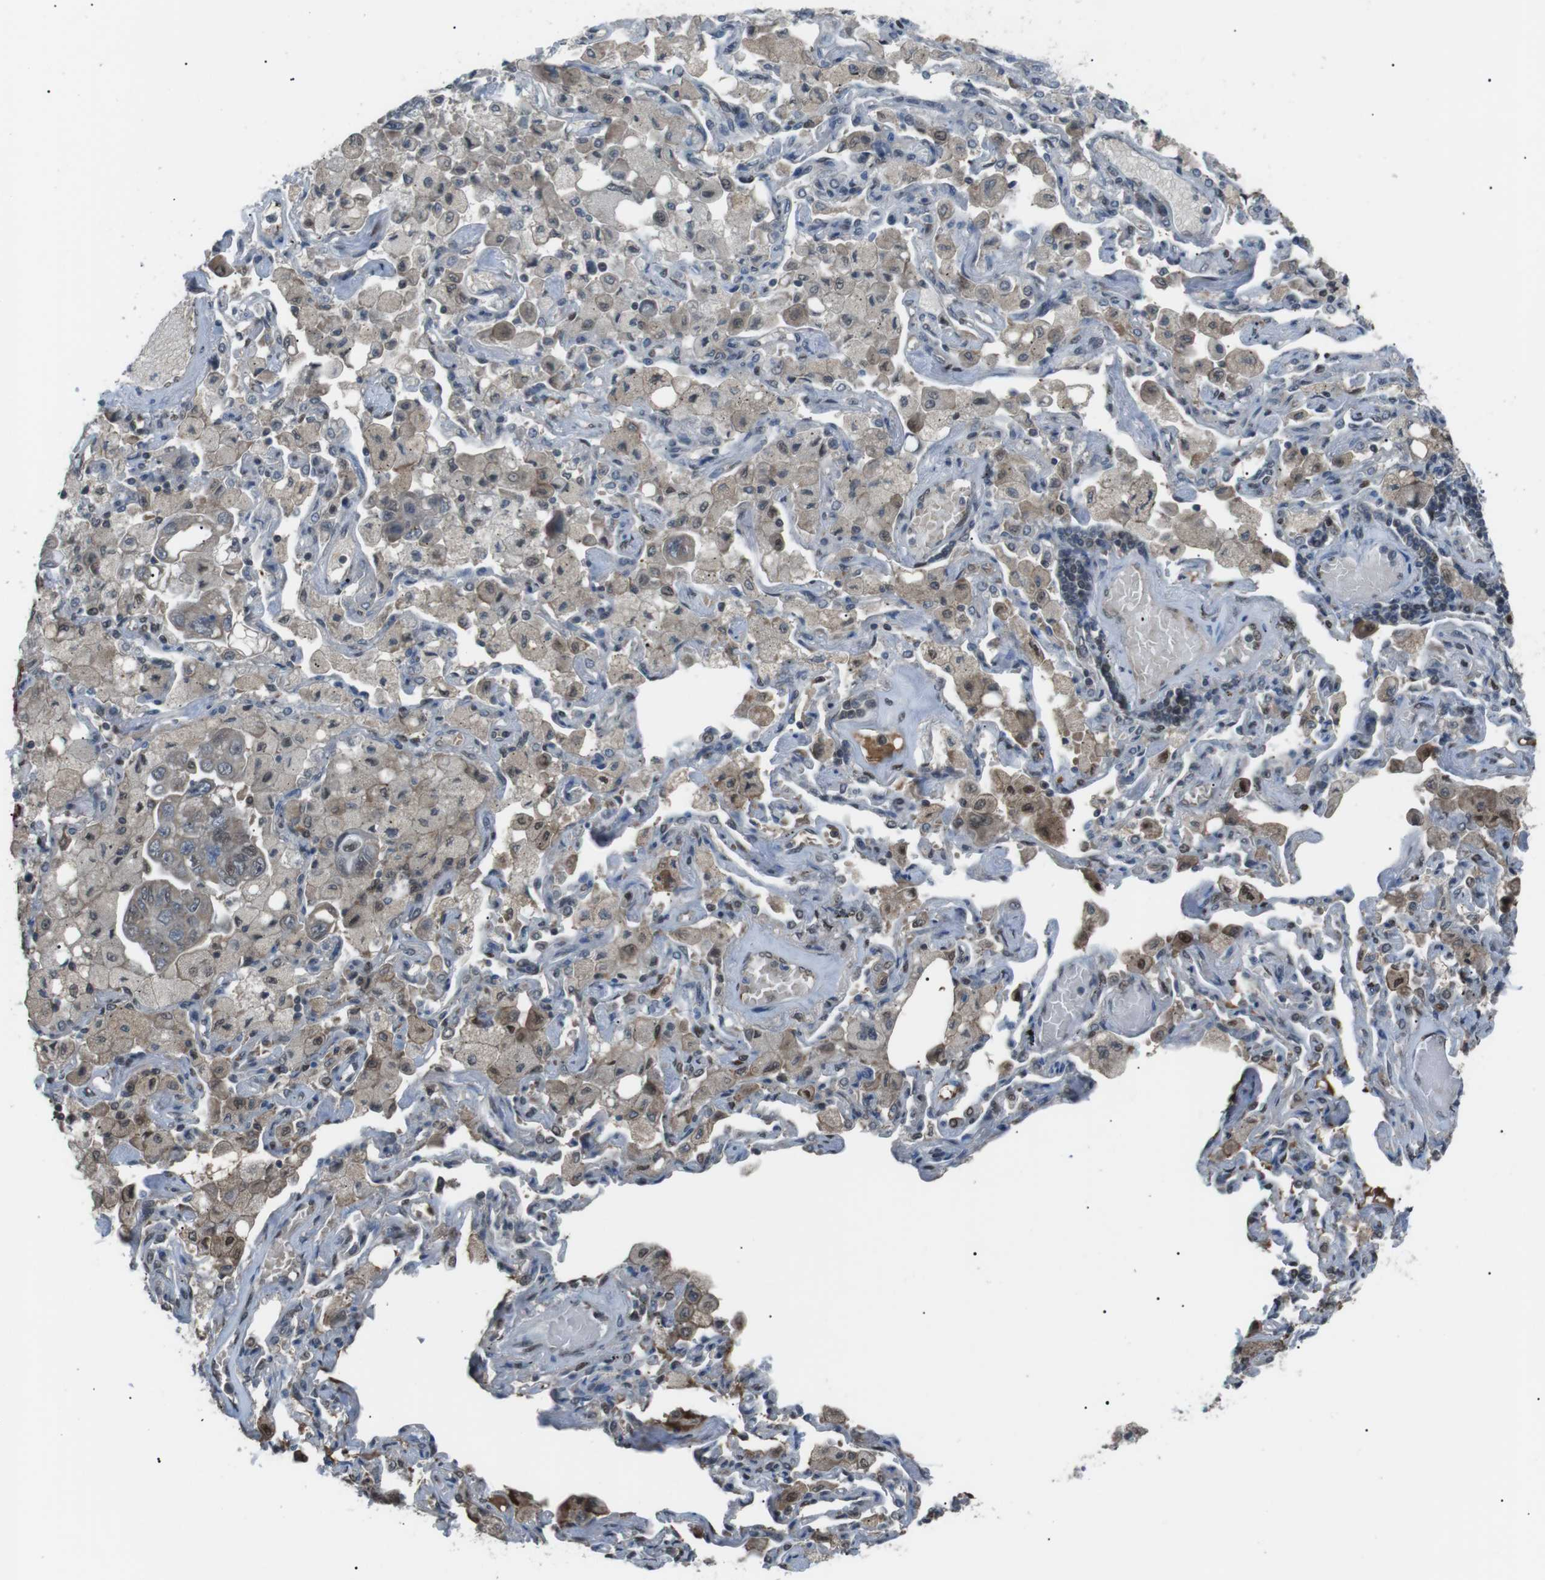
{"staining": {"intensity": "negative", "quantity": "none", "location": "none"}, "tissue": "lung cancer", "cell_type": "Tumor cells", "image_type": "cancer", "snomed": [{"axis": "morphology", "description": "Adenocarcinoma, NOS"}, {"axis": "topography", "description": "Lung"}], "caption": "Tumor cells show no significant protein staining in lung cancer (adenocarcinoma).", "gene": "SRPK2", "patient": {"sex": "male", "age": 64}}